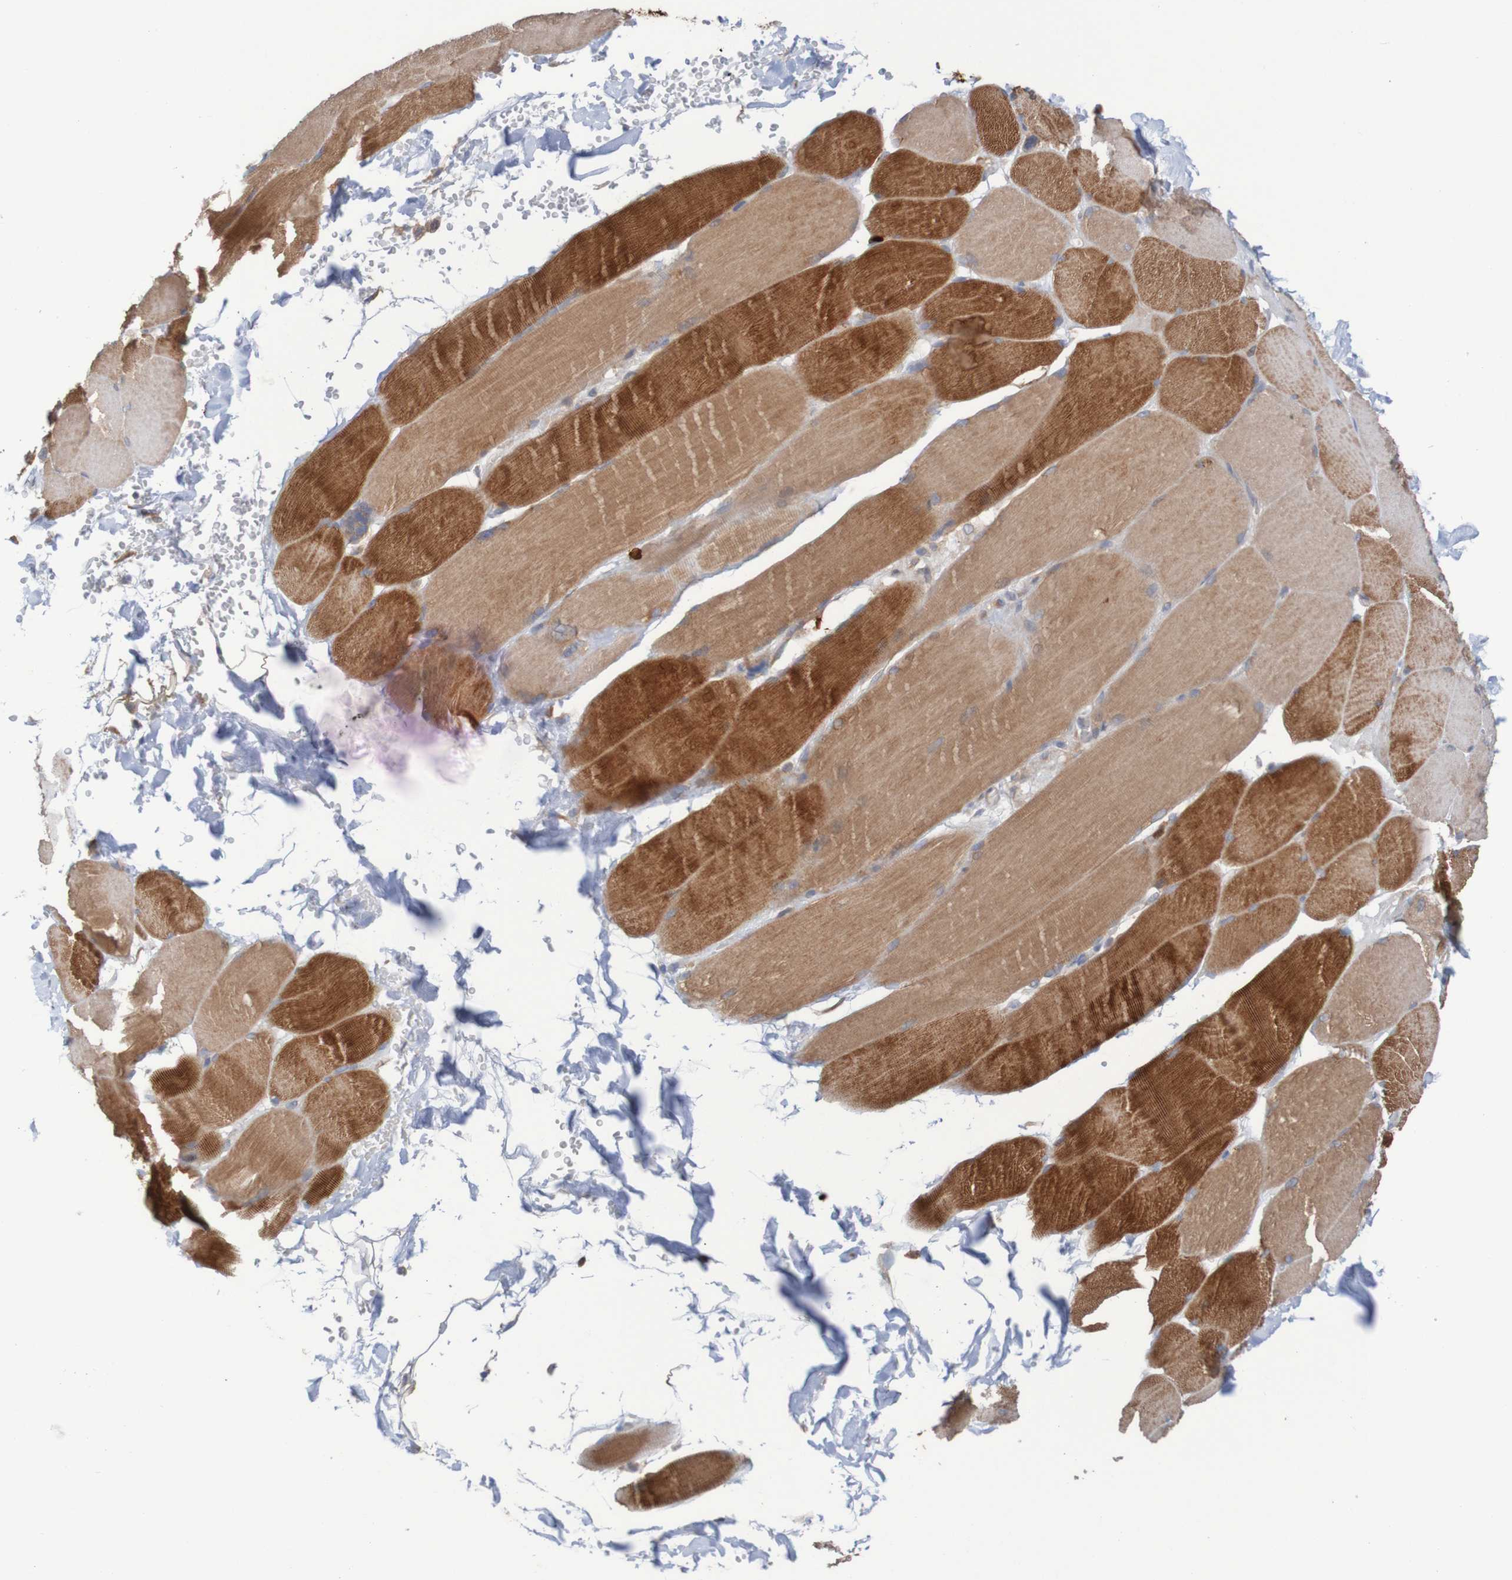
{"staining": {"intensity": "strong", "quantity": ">75%", "location": "cytoplasmic/membranous"}, "tissue": "skeletal muscle", "cell_type": "Myocytes", "image_type": "normal", "snomed": [{"axis": "morphology", "description": "Normal tissue, NOS"}, {"axis": "topography", "description": "Skin"}, {"axis": "topography", "description": "Skeletal muscle"}], "caption": "Brown immunohistochemical staining in normal skeletal muscle shows strong cytoplasmic/membranous staining in about >75% of myocytes.", "gene": "PARP4", "patient": {"sex": "male", "age": 83}}